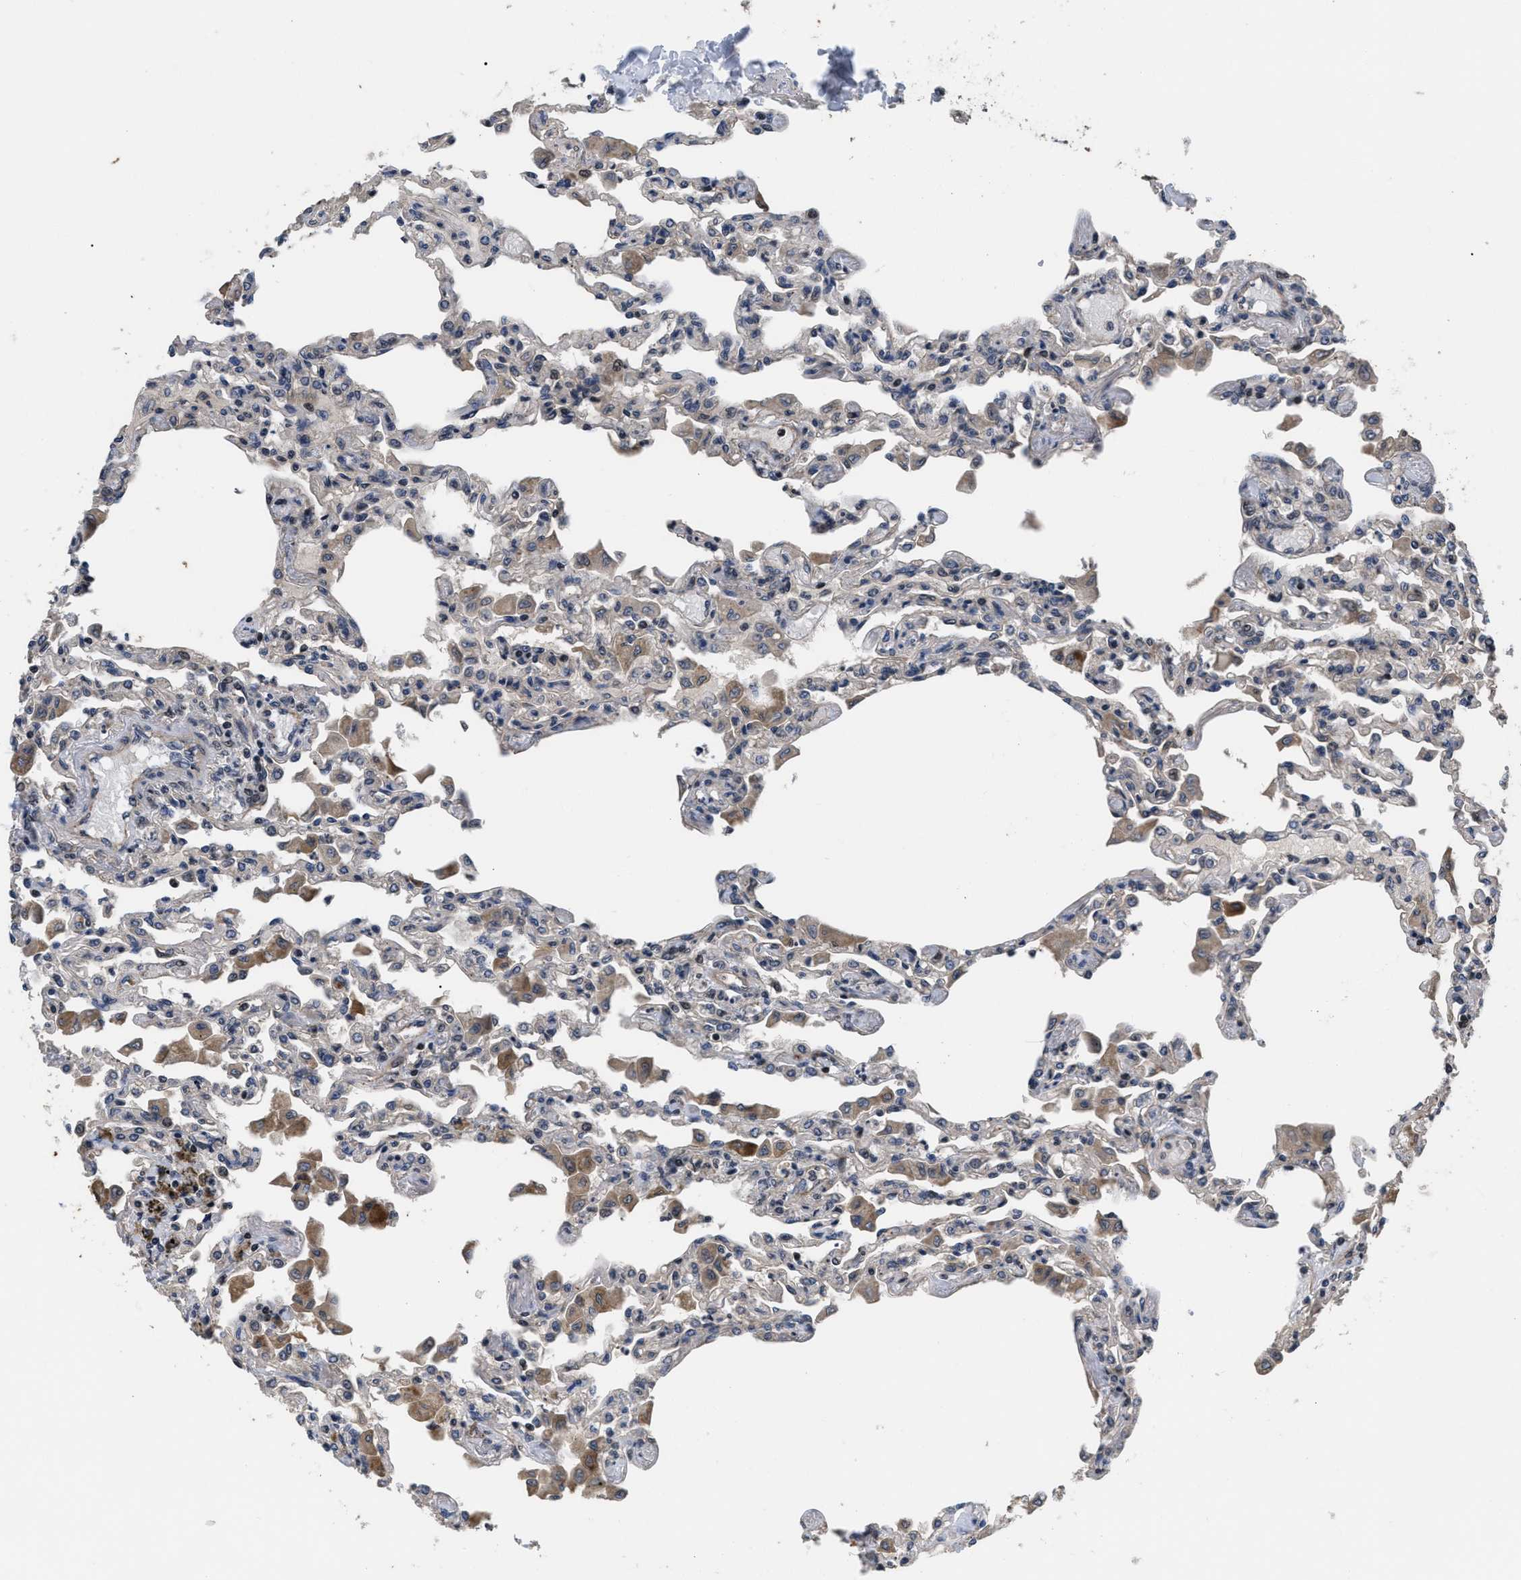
{"staining": {"intensity": "strong", "quantity": "<25%", "location": "cytoplasmic/membranous,nuclear"}, "tissue": "lung", "cell_type": "Alveolar cells", "image_type": "normal", "snomed": [{"axis": "morphology", "description": "Normal tissue, NOS"}, {"axis": "topography", "description": "Bronchus"}, {"axis": "topography", "description": "Lung"}], "caption": "Human lung stained with a brown dye exhibits strong cytoplasmic/membranous,nuclear positive staining in approximately <25% of alveolar cells.", "gene": "DNAJC14", "patient": {"sex": "female", "age": 49}}